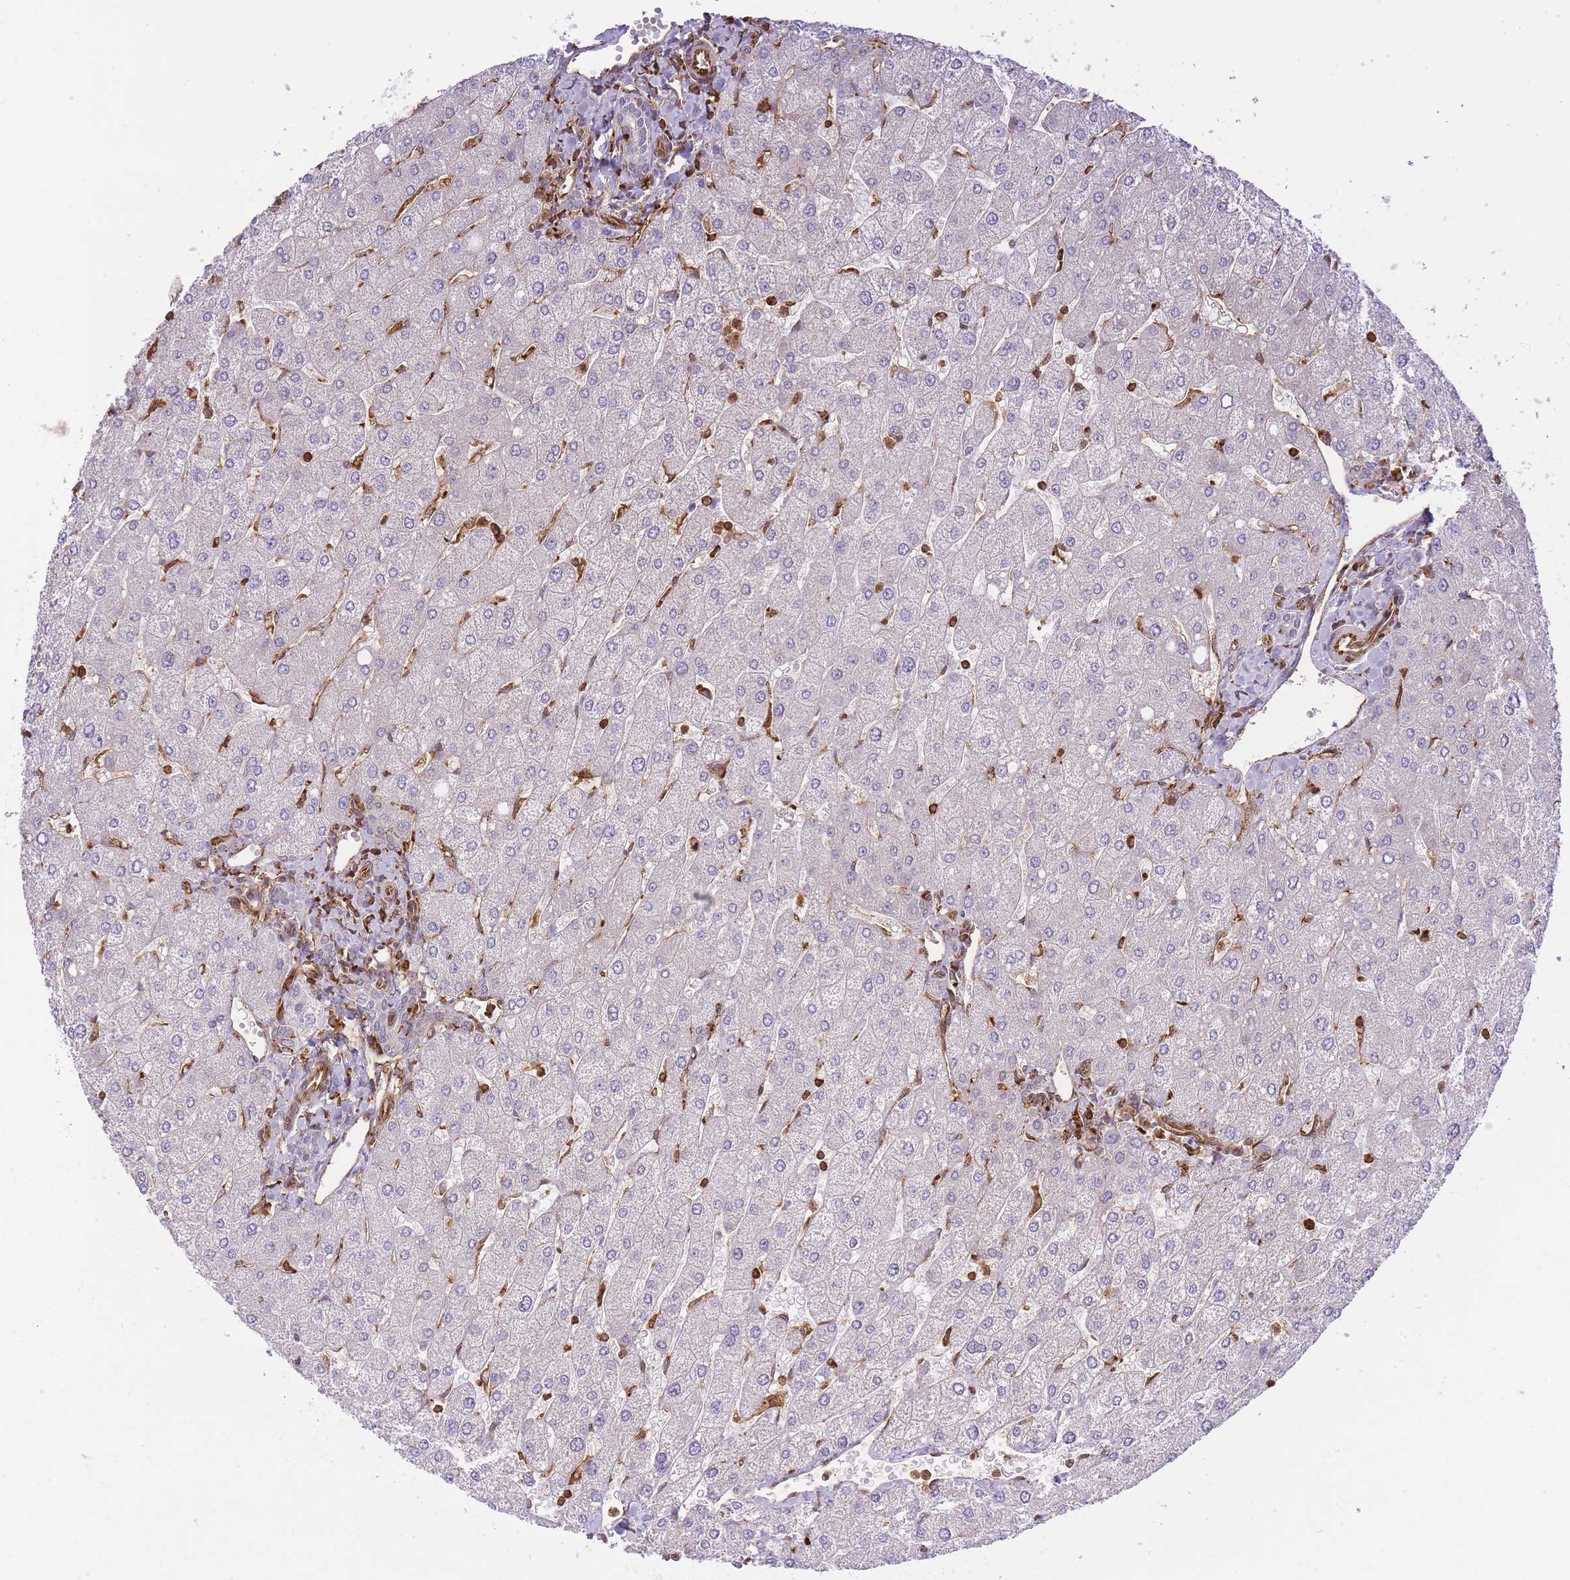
{"staining": {"intensity": "negative", "quantity": "none", "location": "none"}, "tissue": "liver", "cell_type": "Cholangiocytes", "image_type": "normal", "snomed": [{"axis": "morphology", "description": "Normal tissue, NOS"}, {"axis": "topography", "description": "Liver"}], "caption": "Immunohistochemical staining of benign liver shows no significant expression in cholangiocytes. The staining is performed using DAB brown chromogen with nuclei counter-stained in using hematoxylin.", "gene": "MSN", "patient": {"sex": "male", "age": 55}}